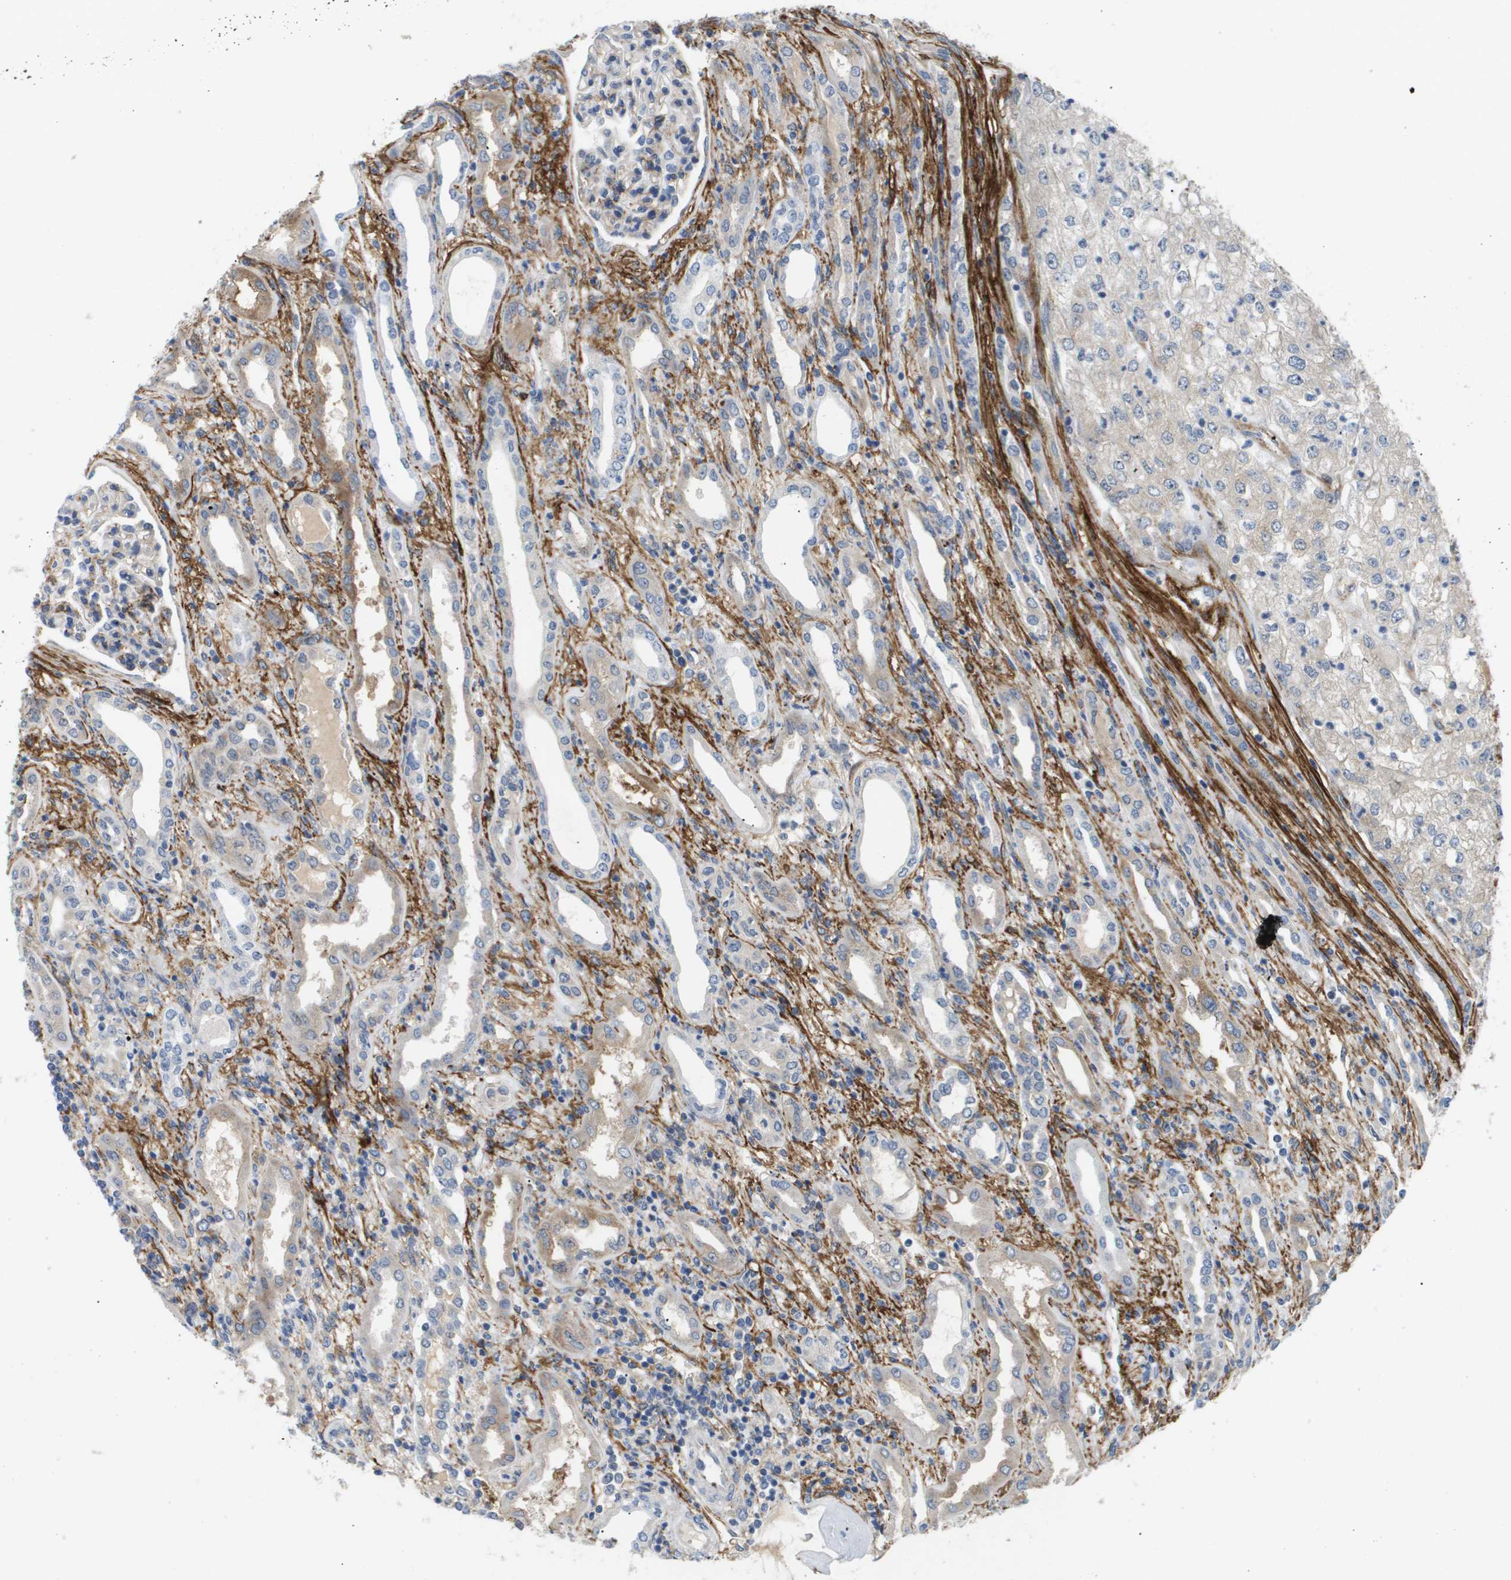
{"staining": {"intensity": "negative", "quantity": "none", "location": "none"}, "tissue": "renal cancer", "cell_type": "Tumor cells", "image_type": "cancer", "snomed": [{"axis": "morphology", "description": "Adenocarcinoma, NOS"}, {"axis": "topography", "description": "Kidney"}], "caption": "This is a micrograph of immunohistochemistry (IHC) staining of renal cancer (adenocarcinoma), which shows no expression in tumor cells. (Brightfield microscopy of DAB immunohistochemistry (IHC) at high magnification).", "gene": "OTUD5", "patient": {"sex": "female", "age": 54}}